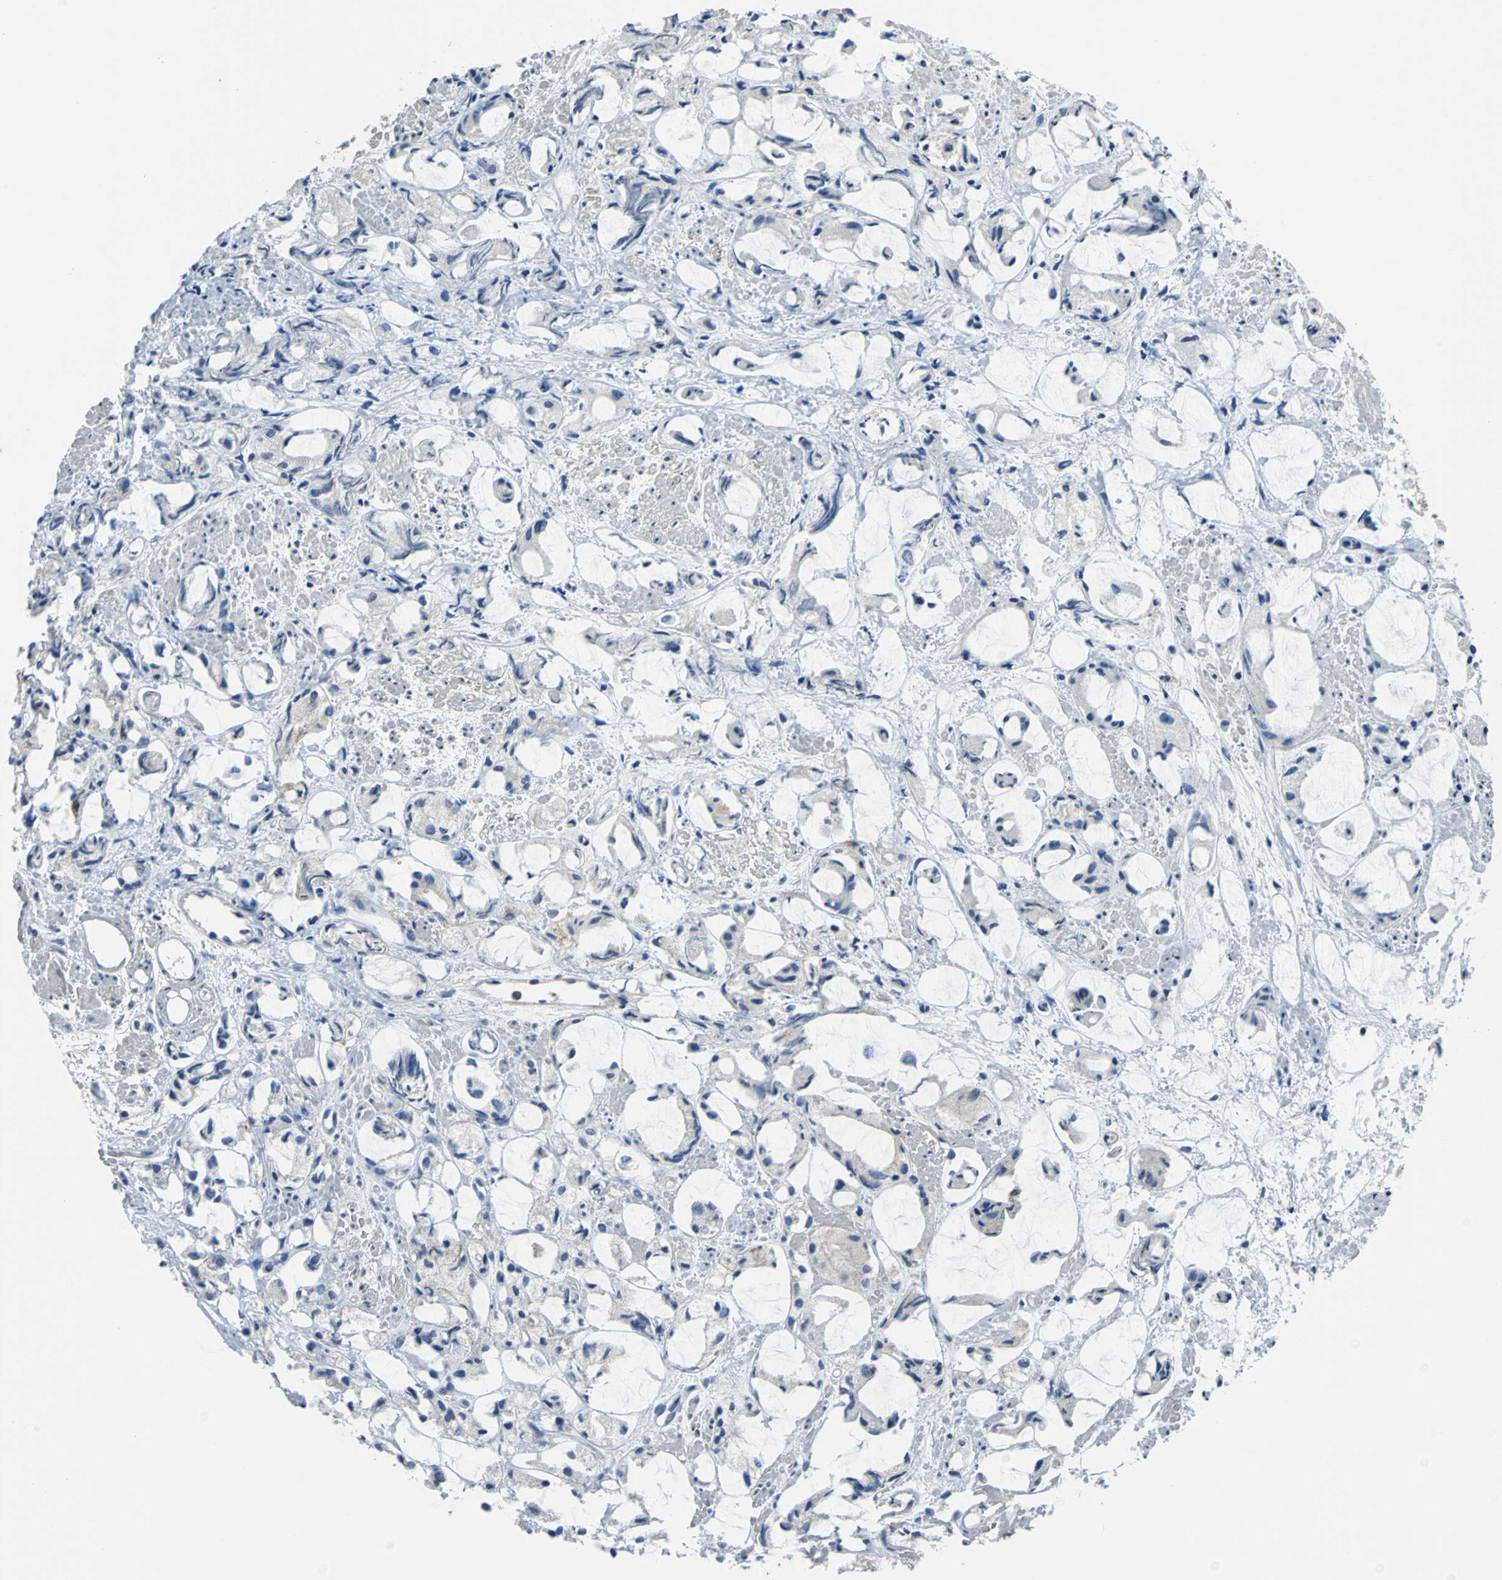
{"staining": {"intensity": "negative", "quantity": "none", "location": "none"}, "tissue": "prostate cancer", "cell_type": "Tumor cells", "image_type": "cancer", "snomed": [{"axis": "morphology", "description": "Adenocarcinoma, High grade"}, {"axis": "topography", "description": "Prostate"}], "caption": "Histopathology image shows no protein expression in tumor cells of prostate cancer tissue.", "gene": "PRKCA", "patient": {"sex": "male", "age": 85}}